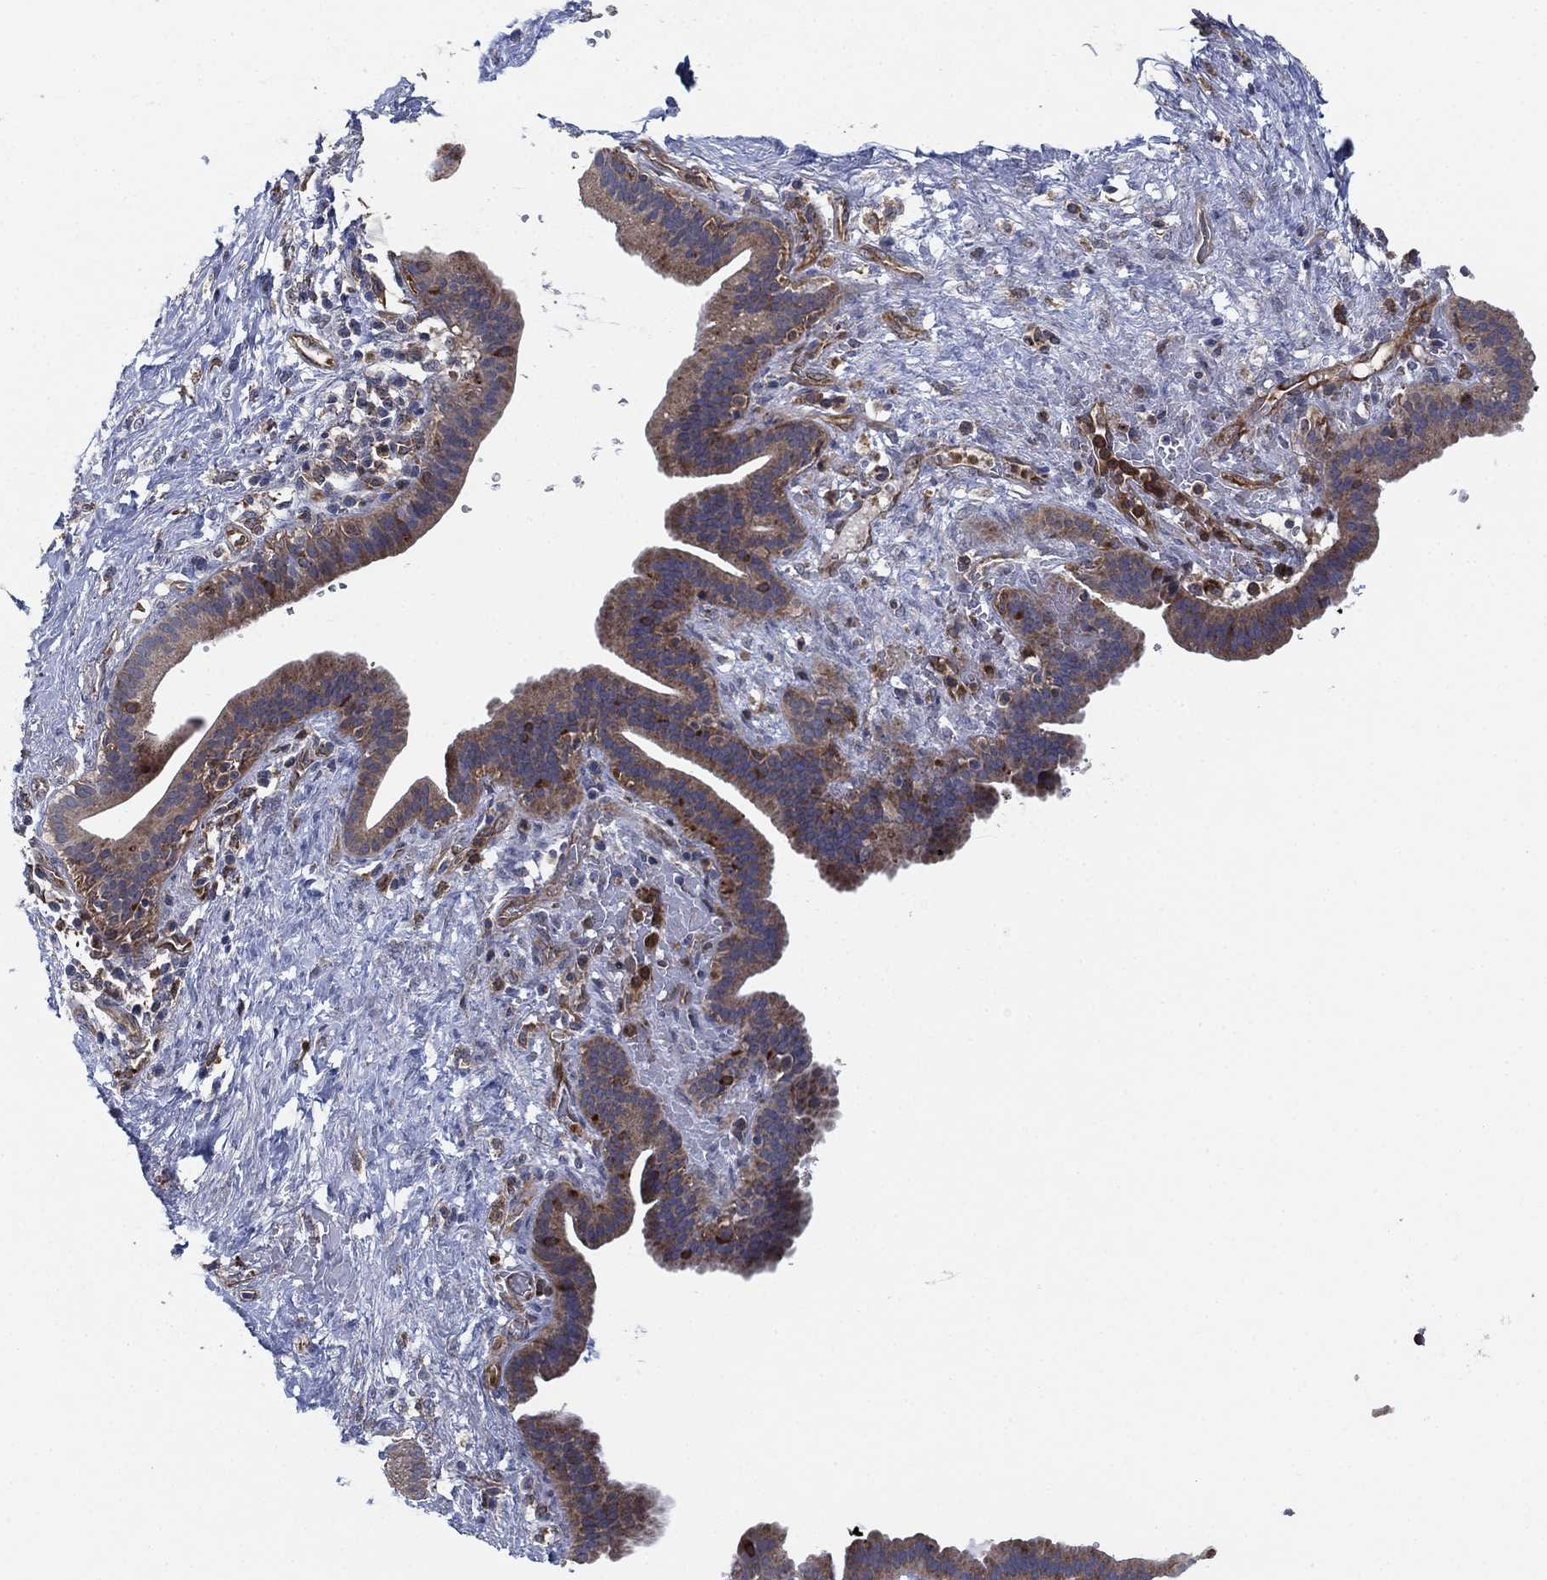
{"staining": {"intensity": "moderate", "quantity": "25%-75%", "location": "cytoplasmic/membranous"}, "tissue": "pancreatic cancer", "cell_type": "Tumor cells", "image_type": "cancer", "snomed": [{"axis": "morphology", "description": "Adenocarcinoma, NOS"}, {"axis": "topography", "description": "Pancreas"}], "caption": "IHC micrograph of pancreatic adenocarcinoma stained for a protein (brown), which exhibits medium levels of moderate cytoplasmic/membranous expression in approximately 25%-75% of tumor cells.", "gene": "FES", "patient": {"sex": "male", "age": 44}}